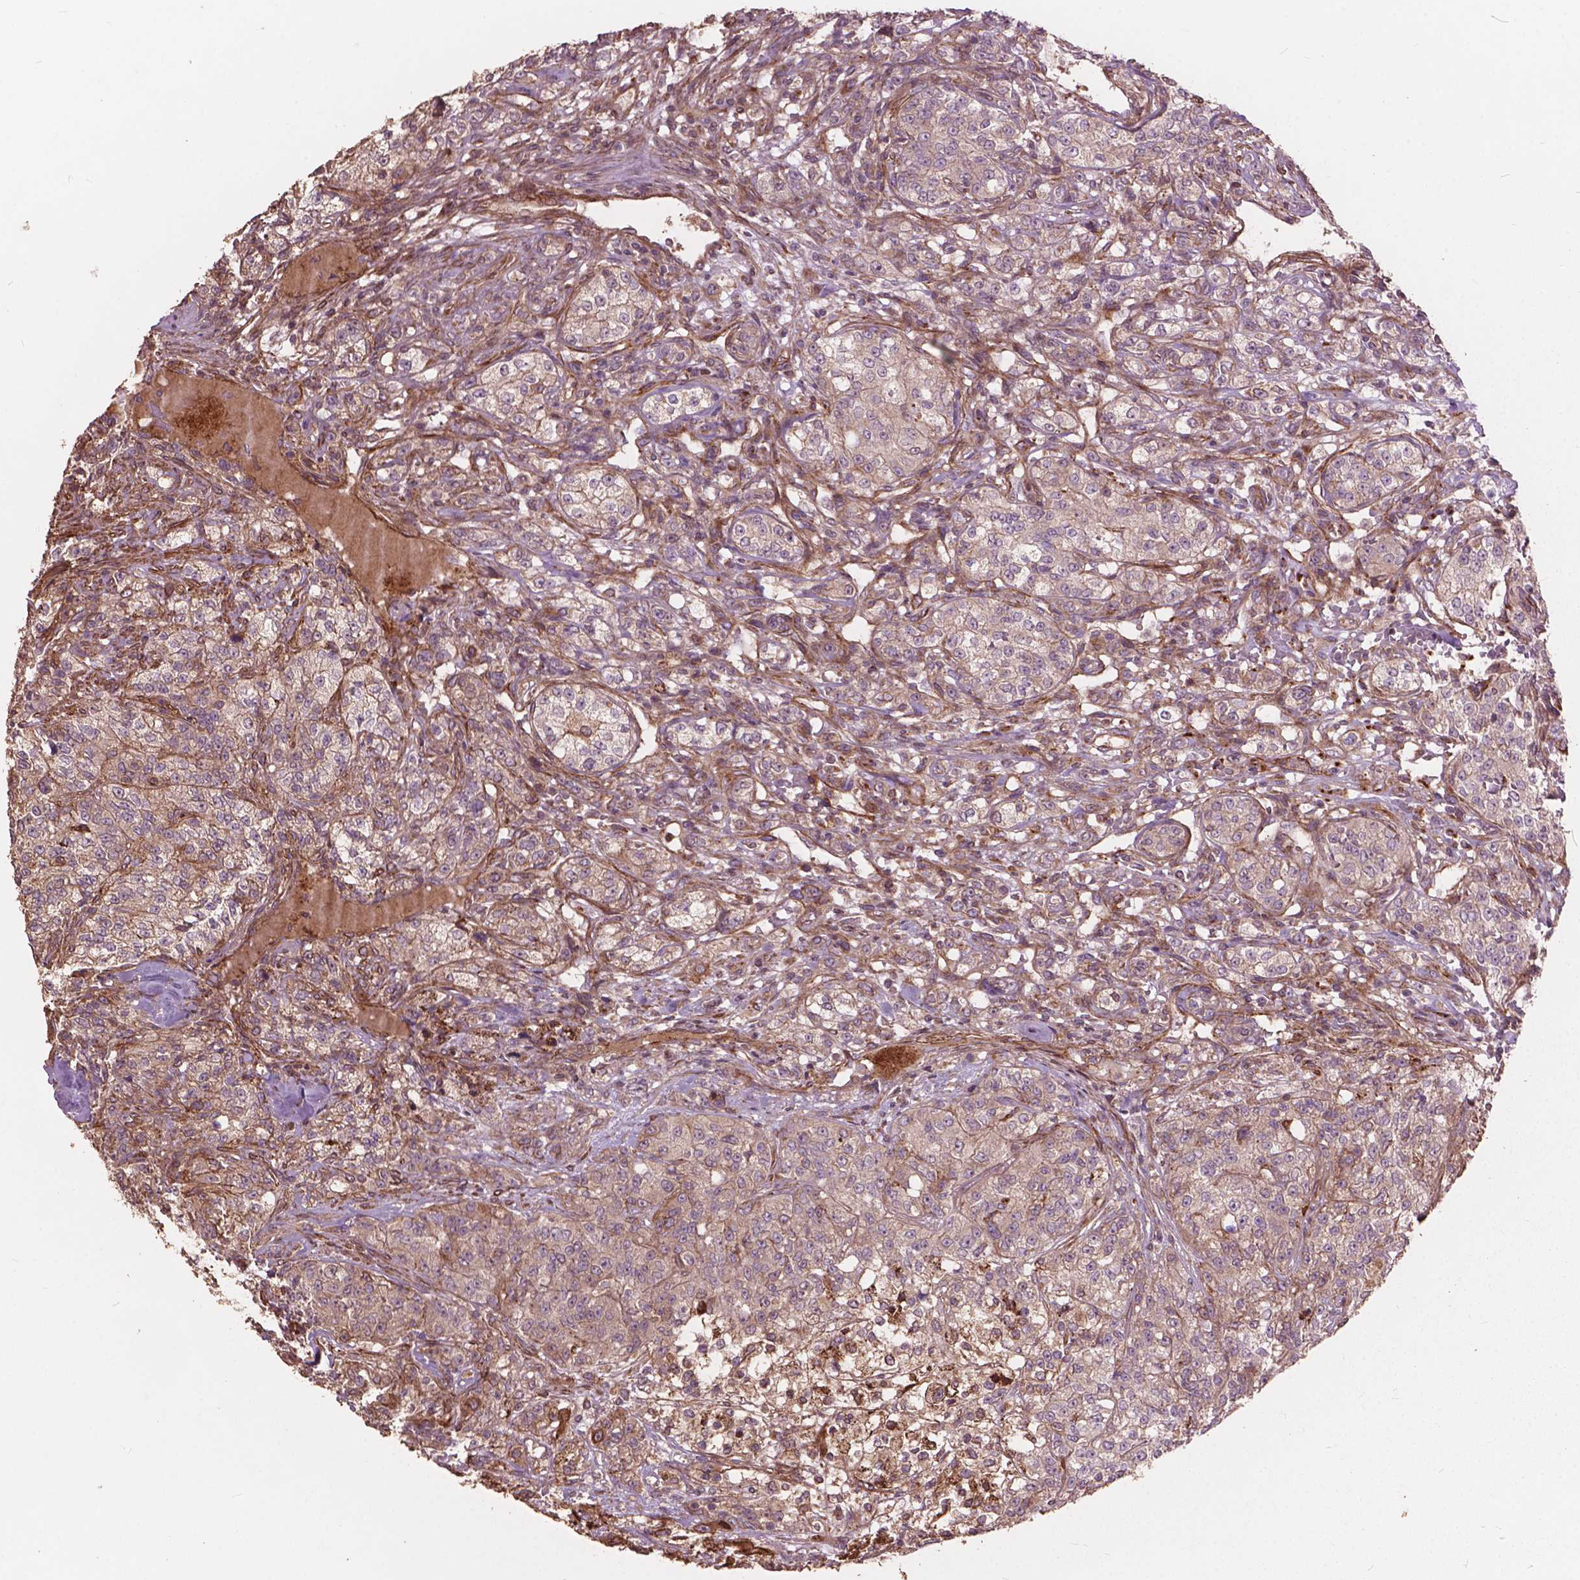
{"staining": {"intensity": "negative", "quantity": "none", "location": "none"}, "tissue": "renal cancer", "cell_type": "Tumor cells", "image_type": "cancer", "snomed": [{"axis": "morphology", "description": "Adenocarcinoma, NOS"}, {"axis": "topography", "description": "Kidney"}], "caption": "This photomicrograph is of renal adenocarcinoma stained with IHC to label a protein in brown with the nuclei are counter-stained blue. There is no positivity in tumor cells.", "gene": "FNIP1", "patient": {"sex": "female", "age": 63}}